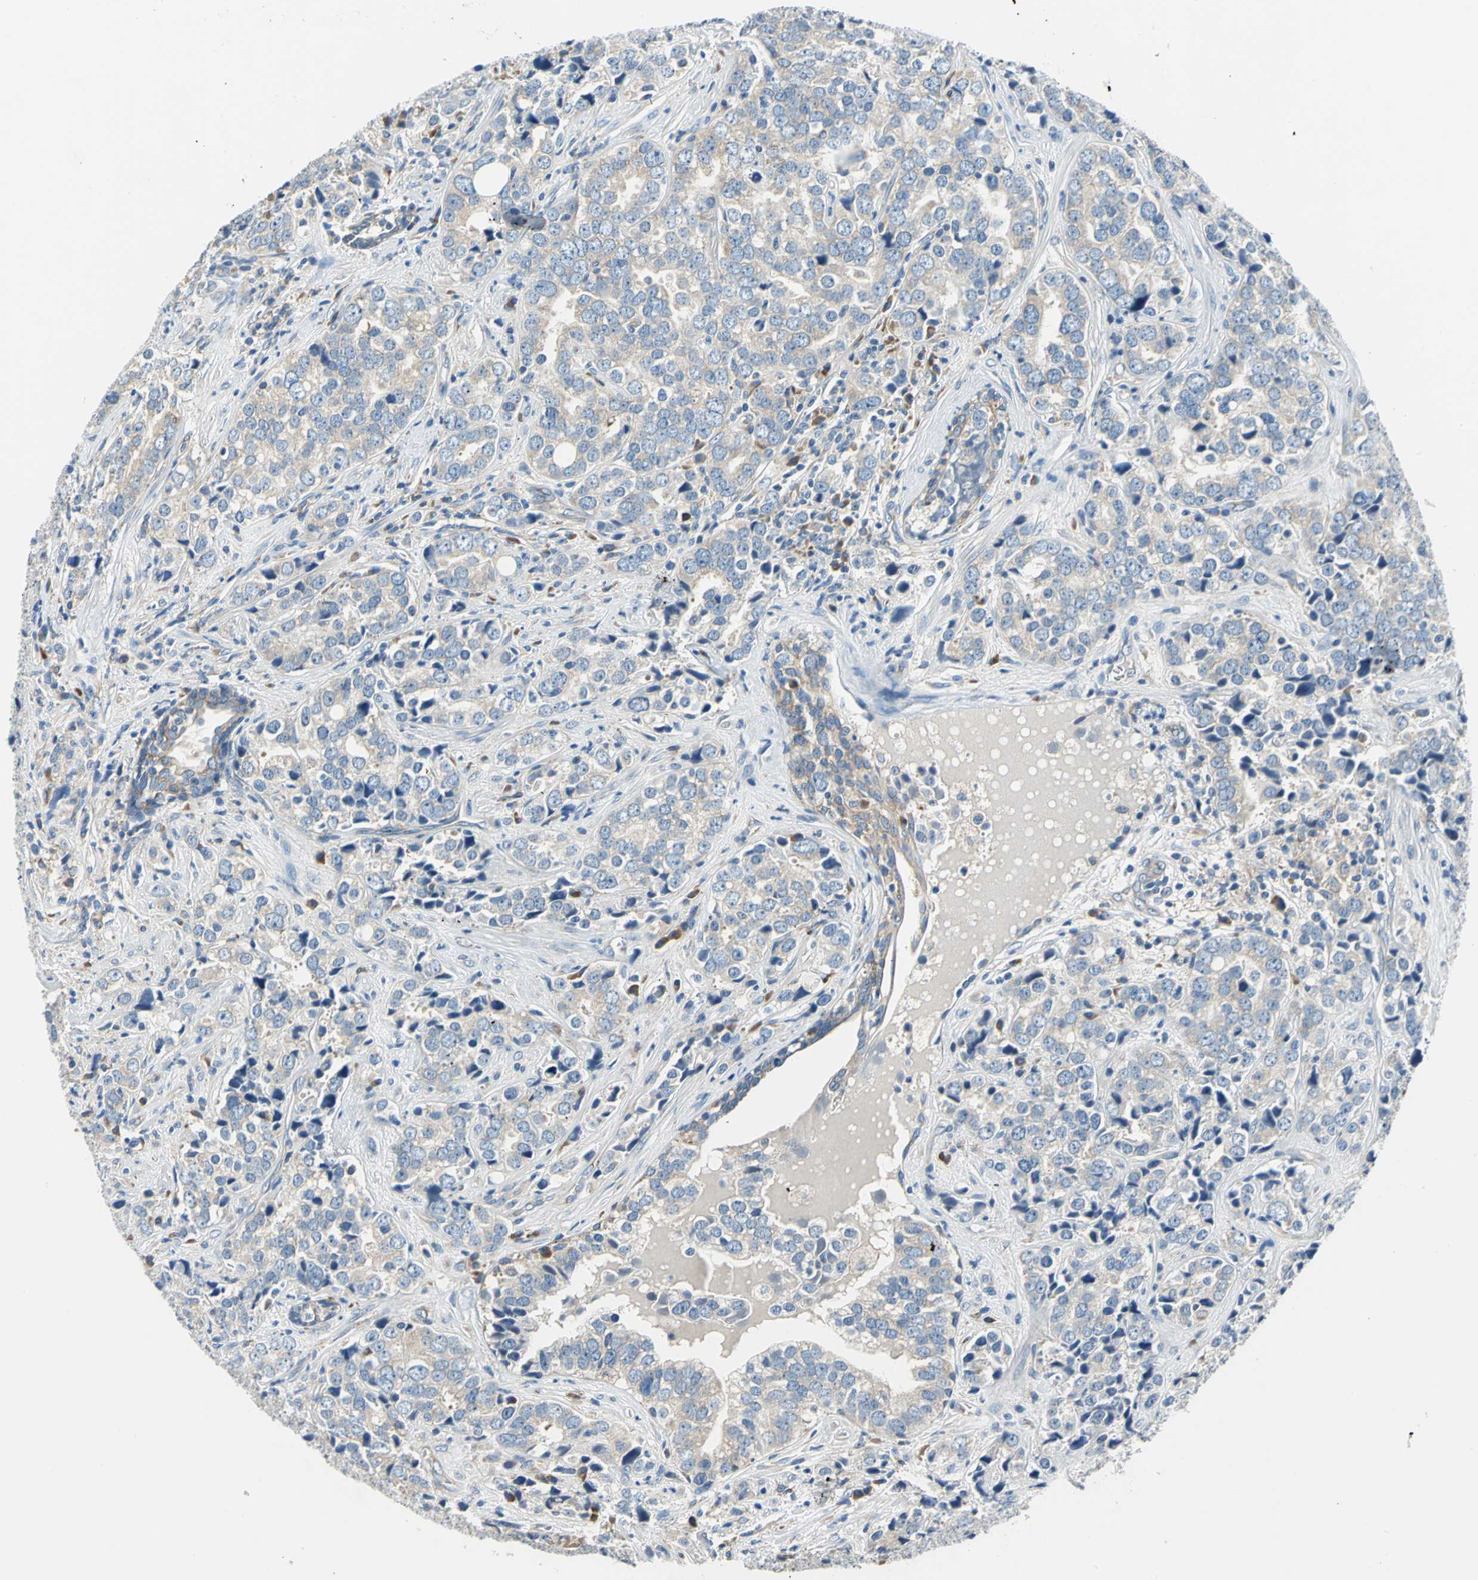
{"staining": {"intensity": "weak", "quantity": "25%-75%", "location": "cytoplasmic/membranous"}, "tissue": "prostate cancer", "cell_type": "Tumor cells", "image_type": "cancer", "snomed": [{"axis": "morphology", "description": "Adenocarcinoma, High grade"}, {"axis": "topography", "description": "Prostate"}], "caption": "DAB immunohistochemical staining of human prostate cancer (high-grade adenocarcinoma) demonstrates weak cytoplasmic/membranous protein expression in approximately 25%-75% of tumor cells.", "gene": "TRIM25", "patient": {"sex": "male", "age": 71}}